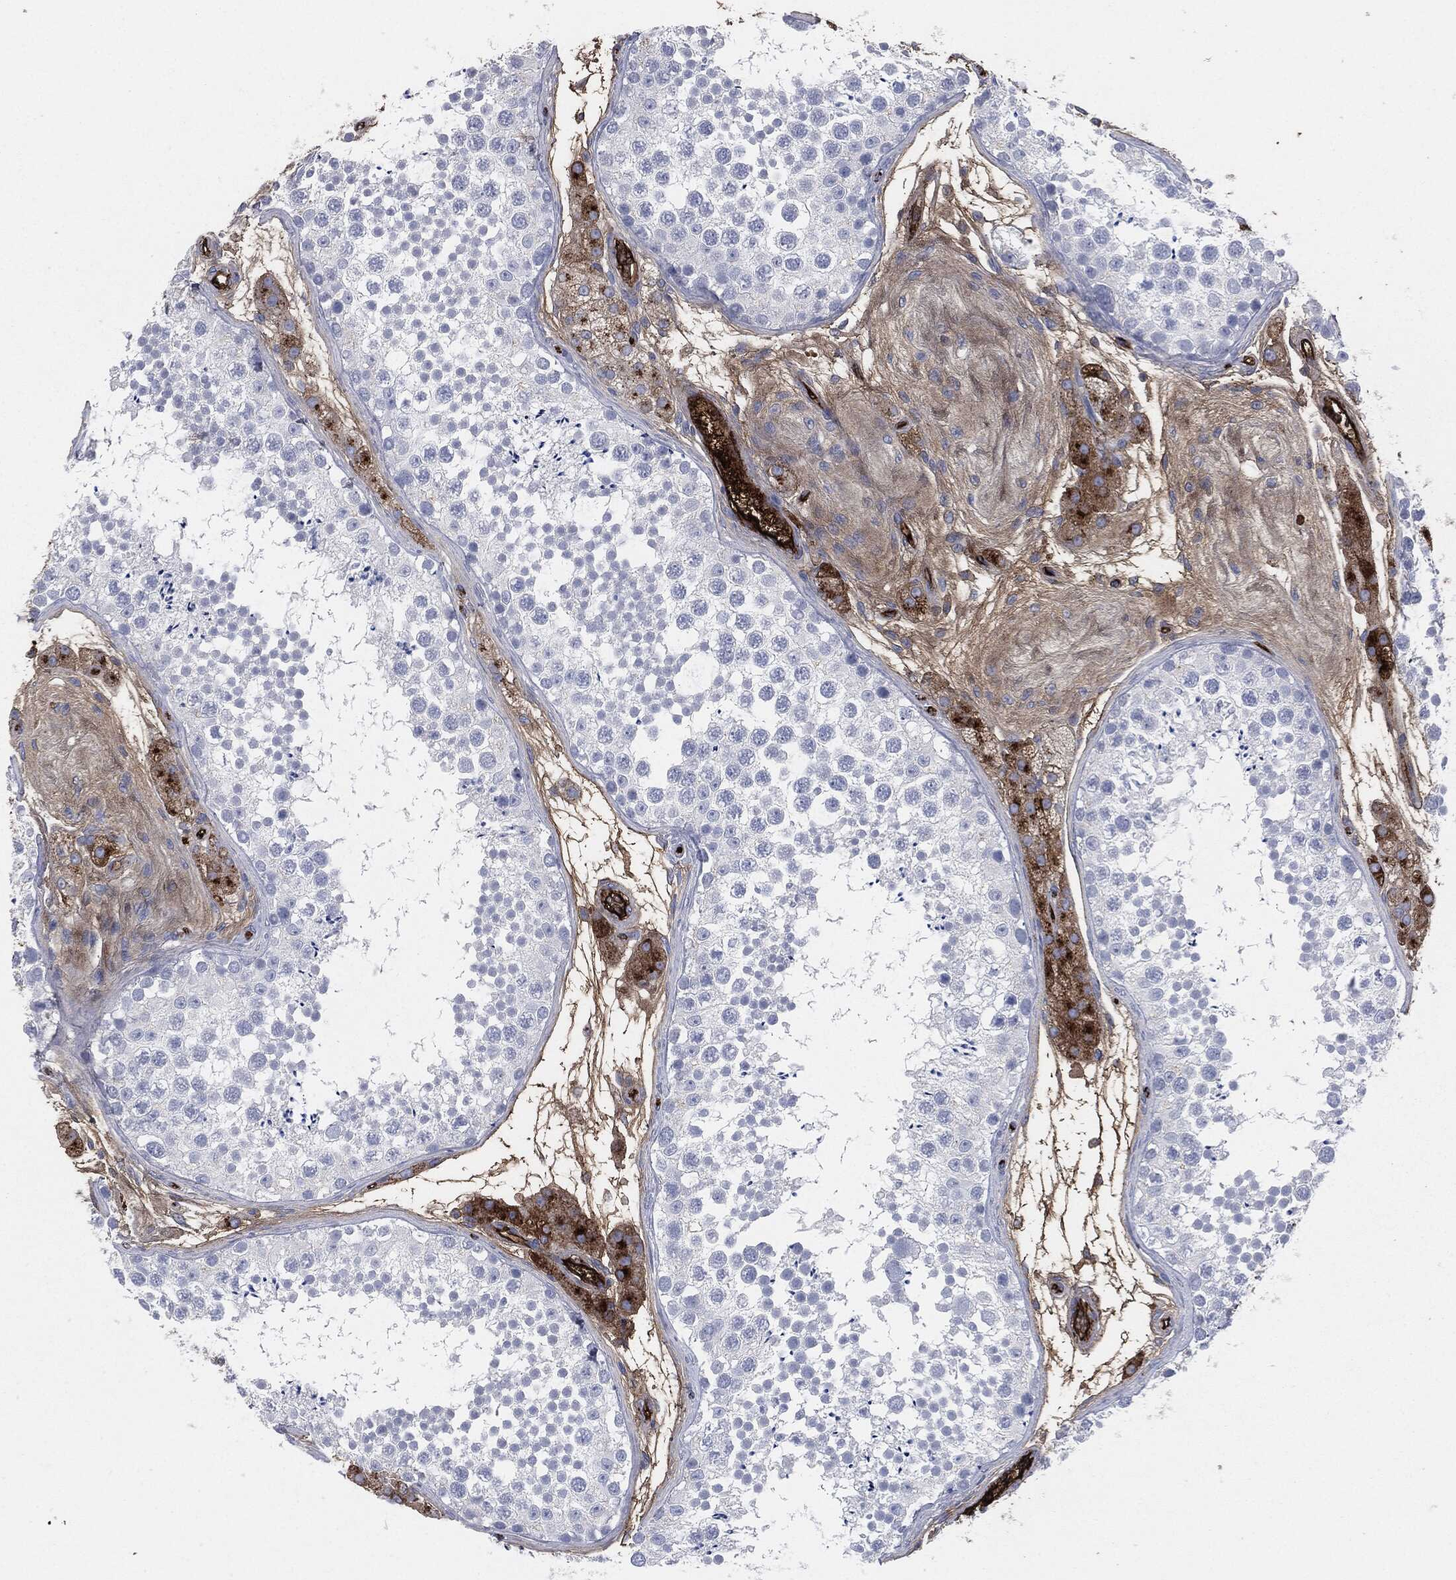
{"staining": {"intensity": "negative", "quantity": "none", "location": "none"}, "tissue": "testis", "cell_type": "Cells in seminiferous ducts", "image_type": "normal", "snomed": [{"axis": "morphology", "description": "Normal tissue, NOS"}, {"axis": "topography", "description": "Testis"}], "caption": "DAB (3,3'-diaminobenzidine) immunohistochemical staining of benign human testis demonstrates no significant expression in cells in seminiferous ducts.", "gene": "APOB", "patient": {"sex": "male", "age": 41}}